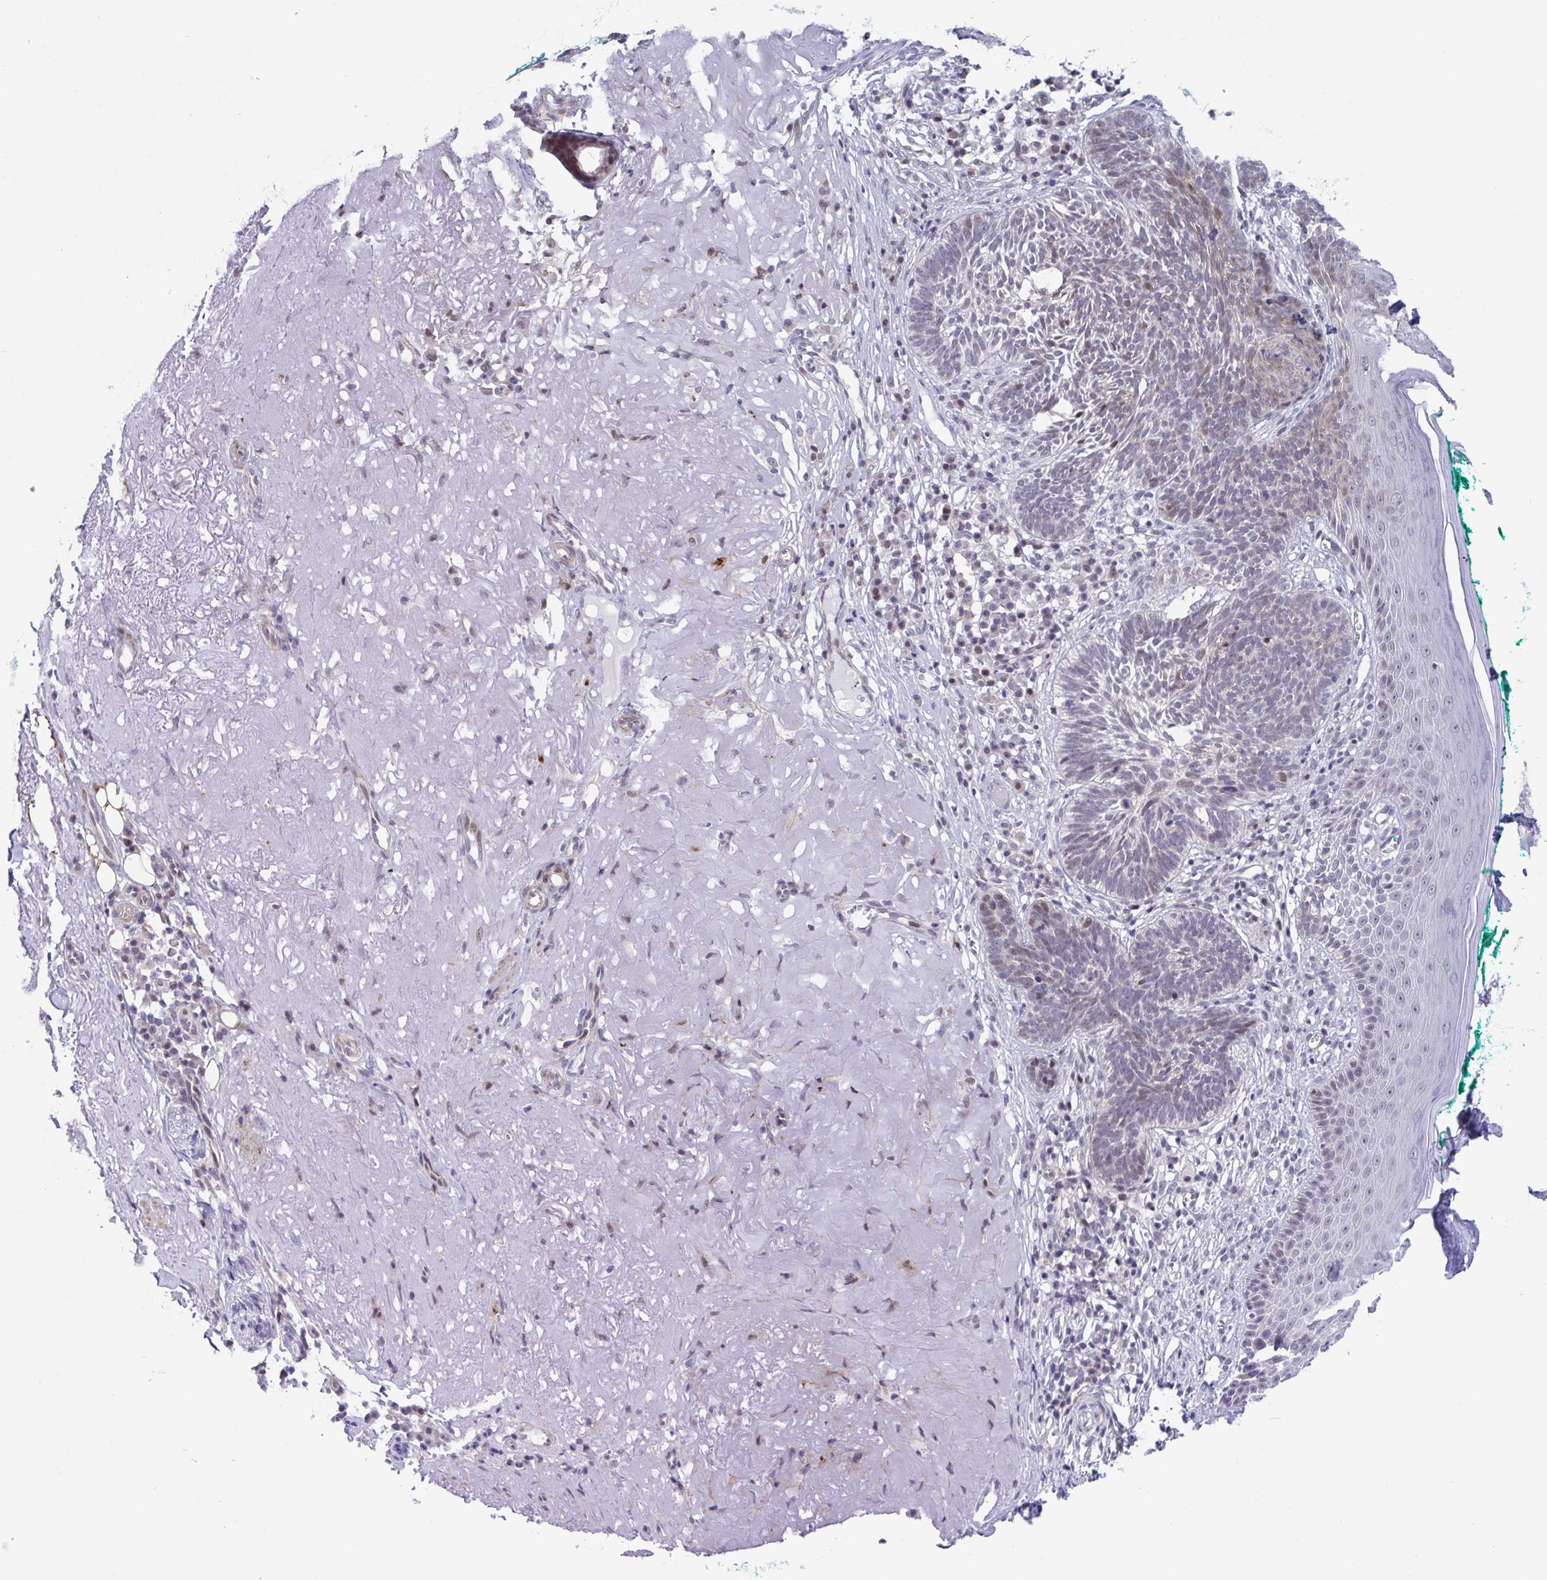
{"staining": {"intensity": "weak", "quantity": "<25%", "location": "cytoplasmic/membranous"}, "tissue": "skin cancer", "cell_type": "Tumor cells", "image_type": "cancer", "snomed": [{"axis": "morphology", "description": "Basal cell carcinoma"}, {"axis": "topography", "description": "Skin"}, {"axis": "topography", "description": "Skin of face"}], "caption": "A micrograph of basal cell carcinoma (skin) stained for a protein reveals no brown staining in tumor cells.", "gene": "WDR72", "patient": {"sex": "female", "age": 80}}